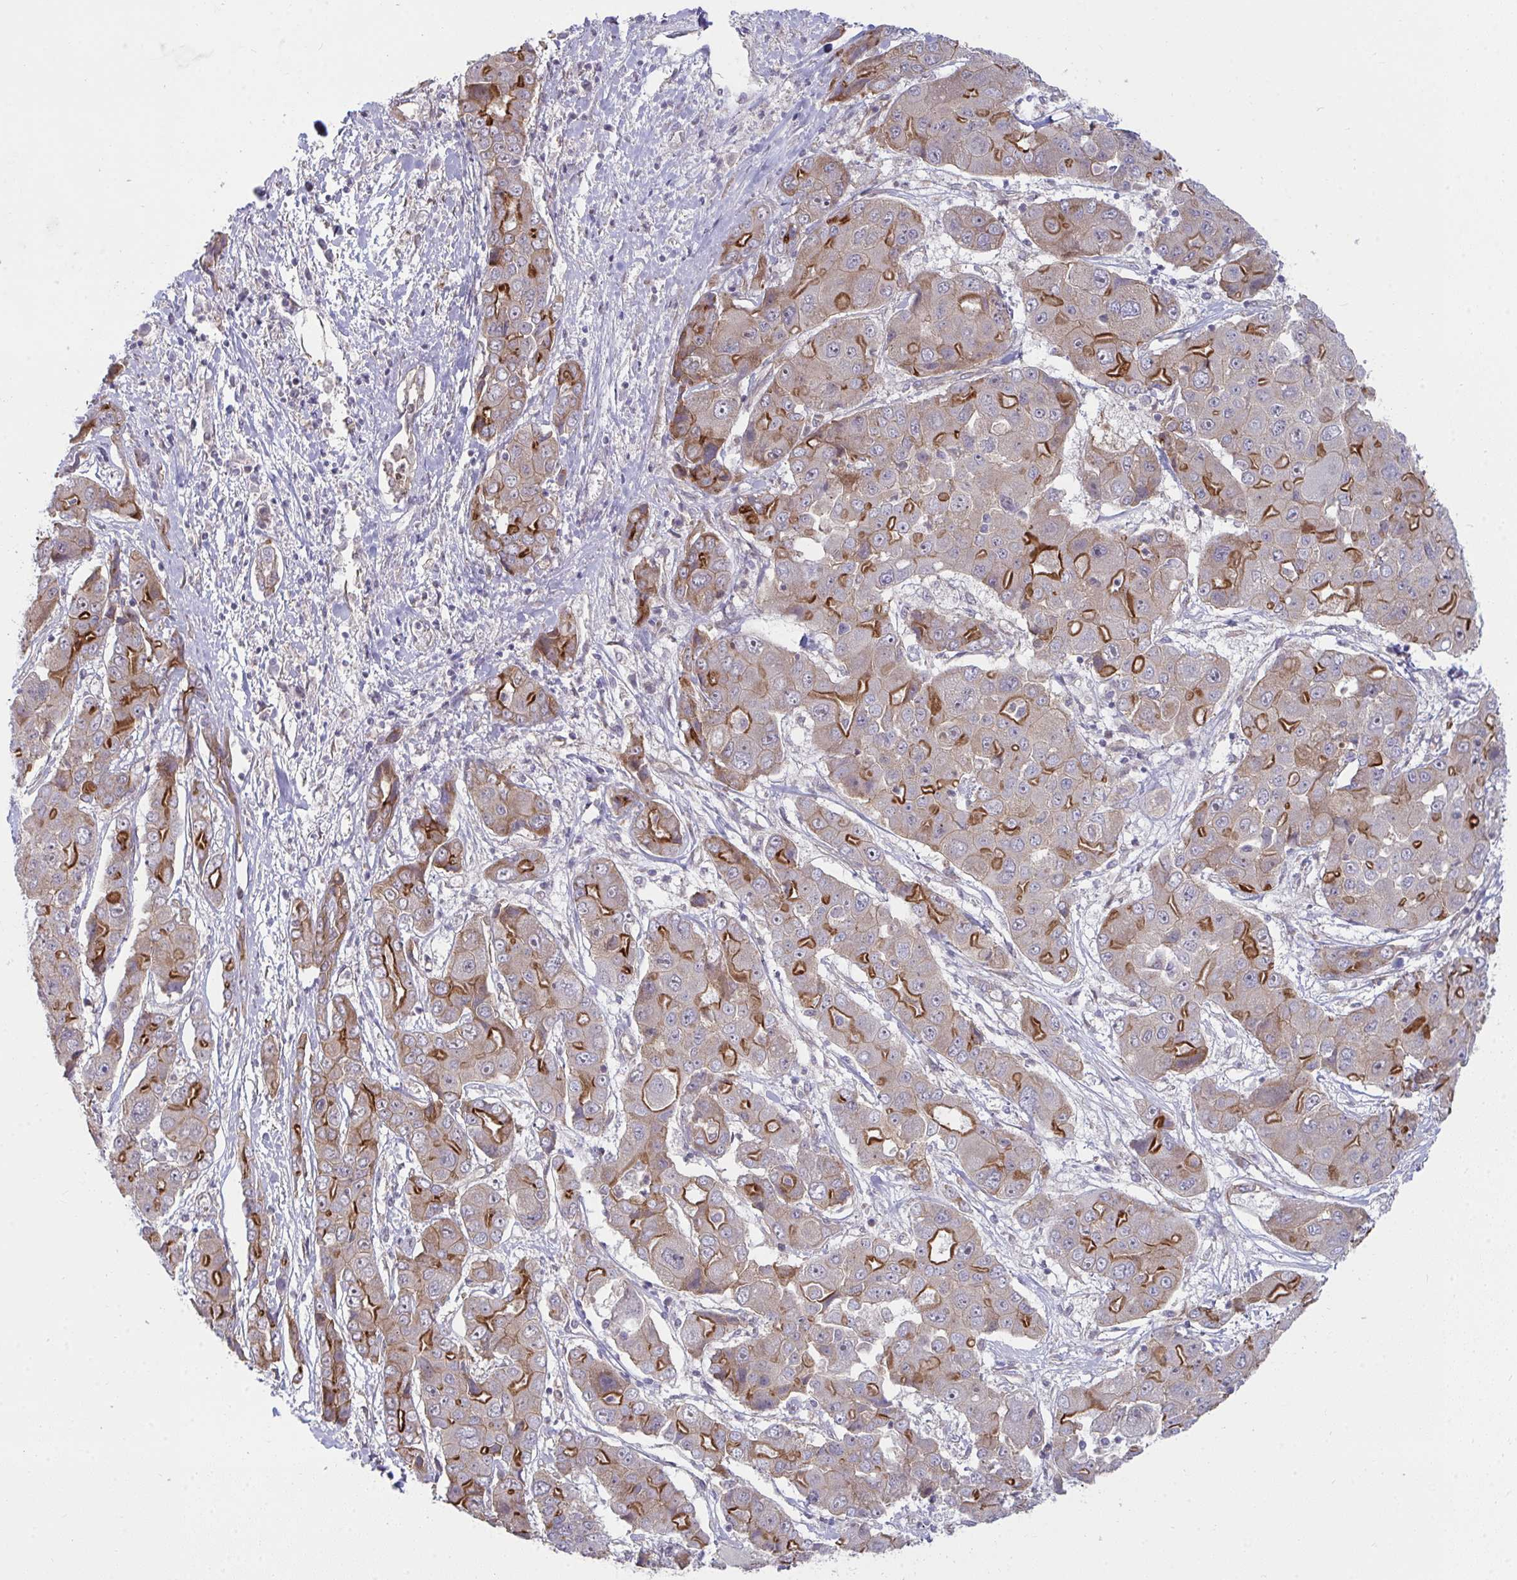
{"staining": {"intensity": "moderate", "quantity": "25%-75%", "location": "cytoplasmic/membranous"}, "tissue": "liver cancer", "cell_type": "Tumor cells", "image_type": "cancer", "snomed": [{"axis": "morphology", "description": "Cholangiocarcinoma"}, {"axis": "topography", "description": "Liver"}], "caption": "This histopathology image shows IHC staining of human liver cancer, with medium moderate cytoplasmic/membranous staining in approximately 25%-75% of tumor cells.", "gene": "CASP9", "patient": {"sex": "male", "age": 67}}